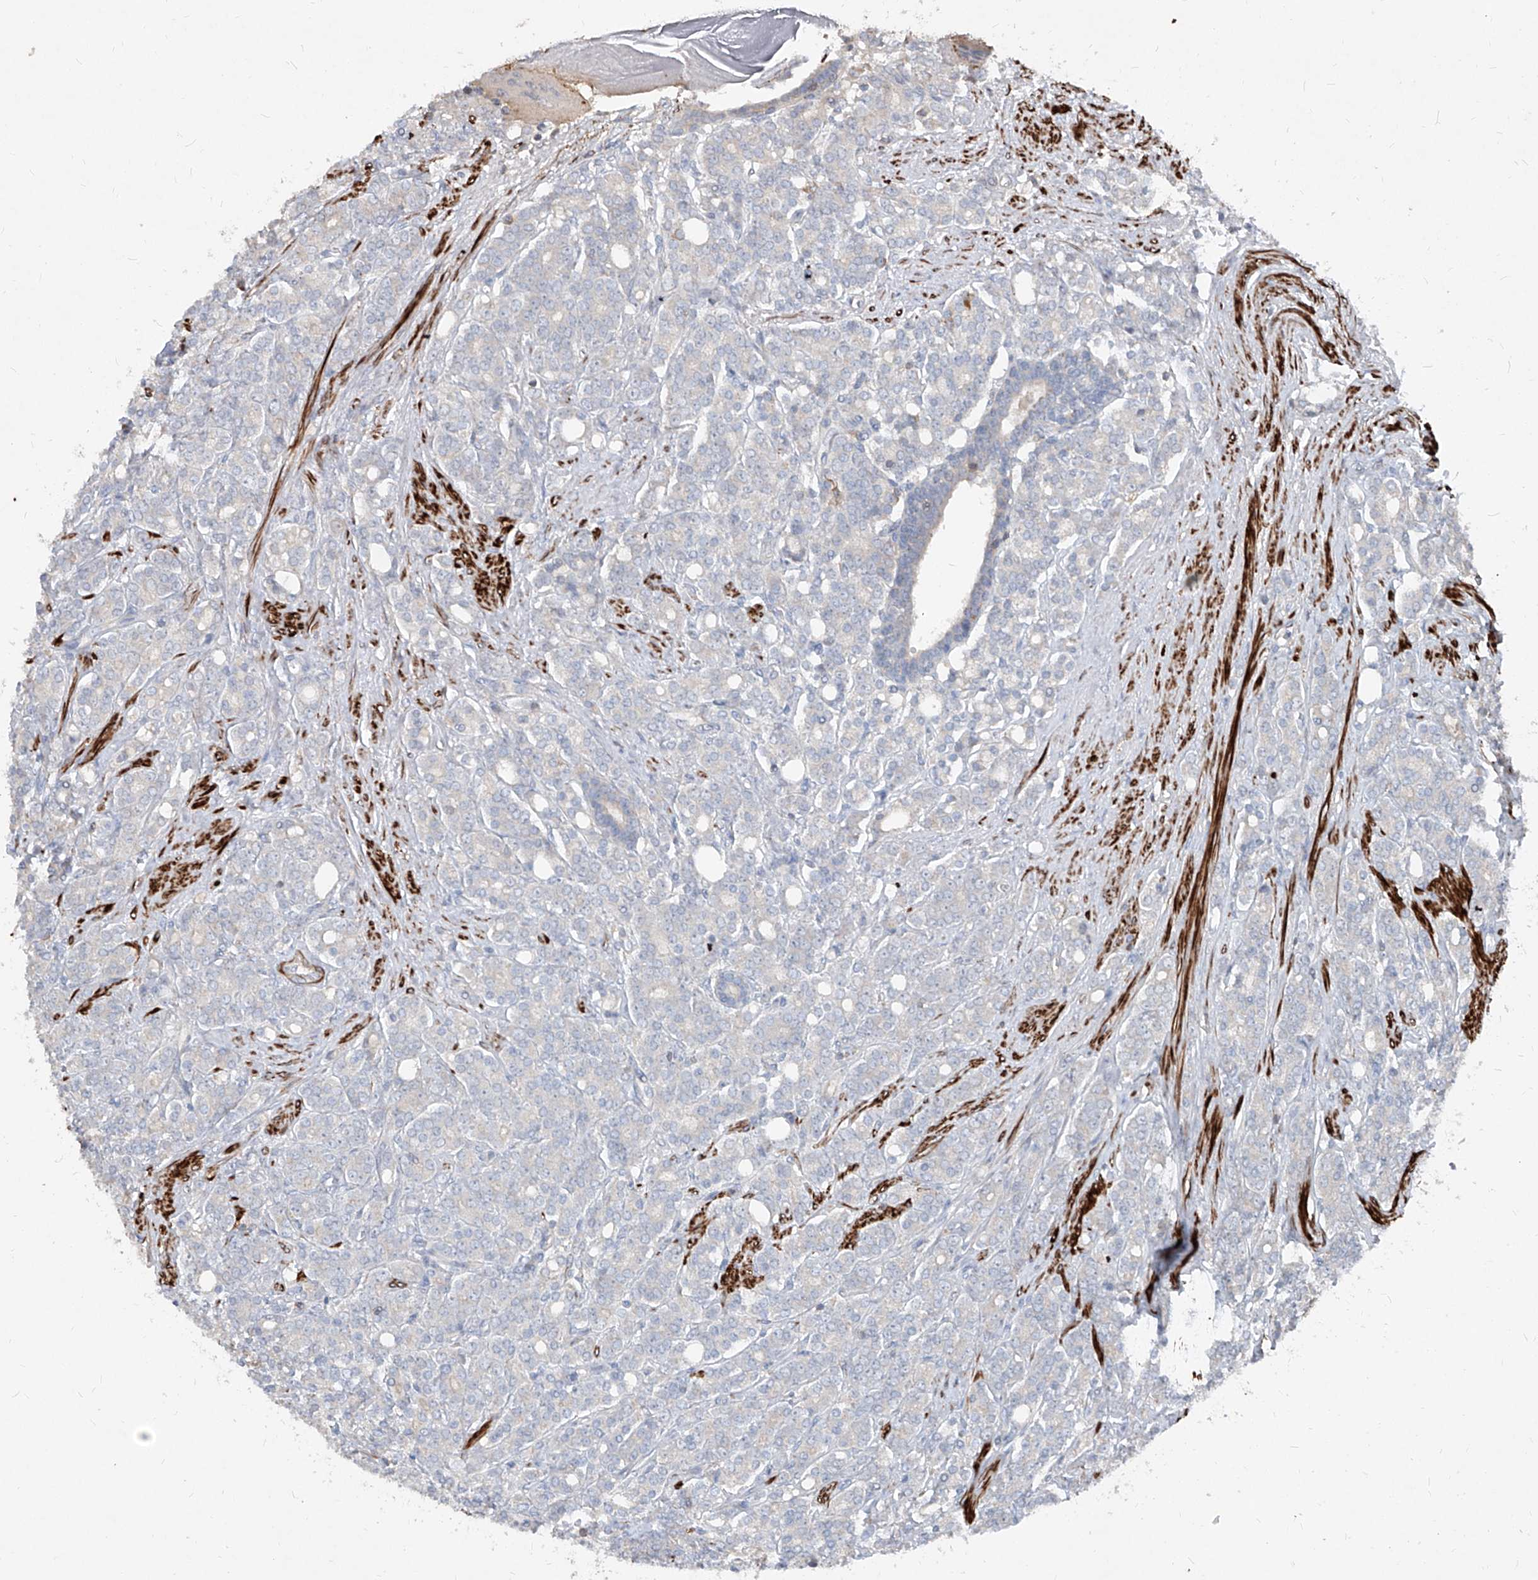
{"staining": {"intensity": "negative", "quantity": "none", "location": "none"}, "tissue": "prostate cancer", "cell_type": "Tumor cells", "image_type": "cancer", "snomed": [{"axis": "morphology", "description": "Adenocarcinoma, High grade"}, {"axis": "topography", "description": "Prostate"}], "caption": "Histopathology image shows no significant protein expression in tumor cells of high-grade adenocarcinoma (prostate).", "gene": "UFD1", "patient": {"sex": "male", "age": 62}}